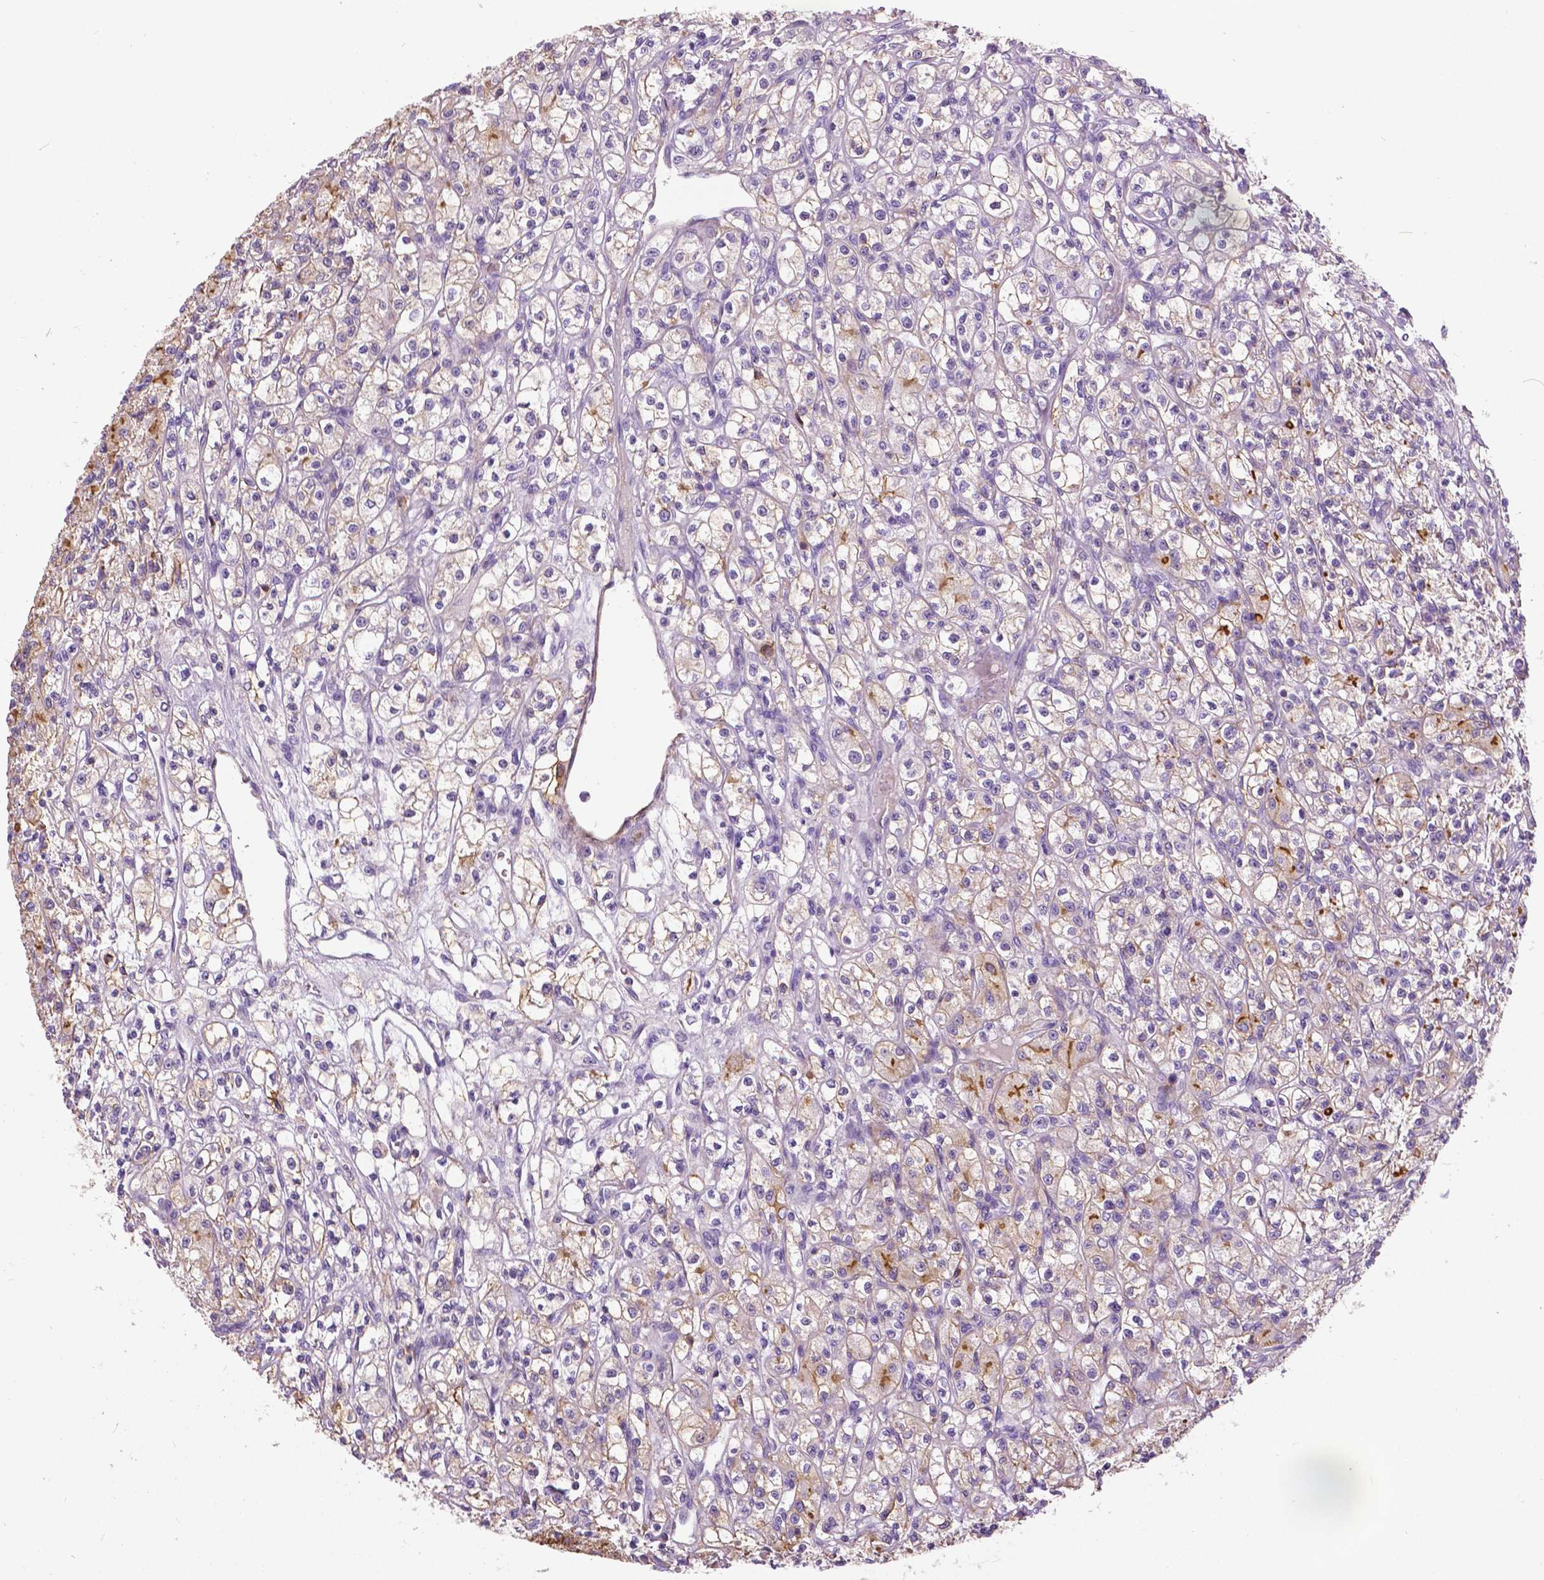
{"staining": {"intensity": "weak", "quantity": "25%-75%", "location": "cytoplasmic/membranous"}, "tissue": "renal cancer", "cell_type": "Tumor cells", "image_type": "cancer", "snomed": [{"axis": "morphology", "description": "Adenocarcinoma, NOS"}, {"axis": "topography", "description": "Kidney"}], "caption": "Protein staining by IHC exhibits weak cytoplasmic/membranous positivity in approximately 25%-75% of tumor cells in renal cancer (adenocarcinoma). The staining is performed using DAB (3,3'-diaminobenzidine) brown chromogen to label protein expression. The nuclei are counter-stained blue using hematoxylin.", "gene": "ANXA13", "patient": {"sex": "female", "age": 70}}